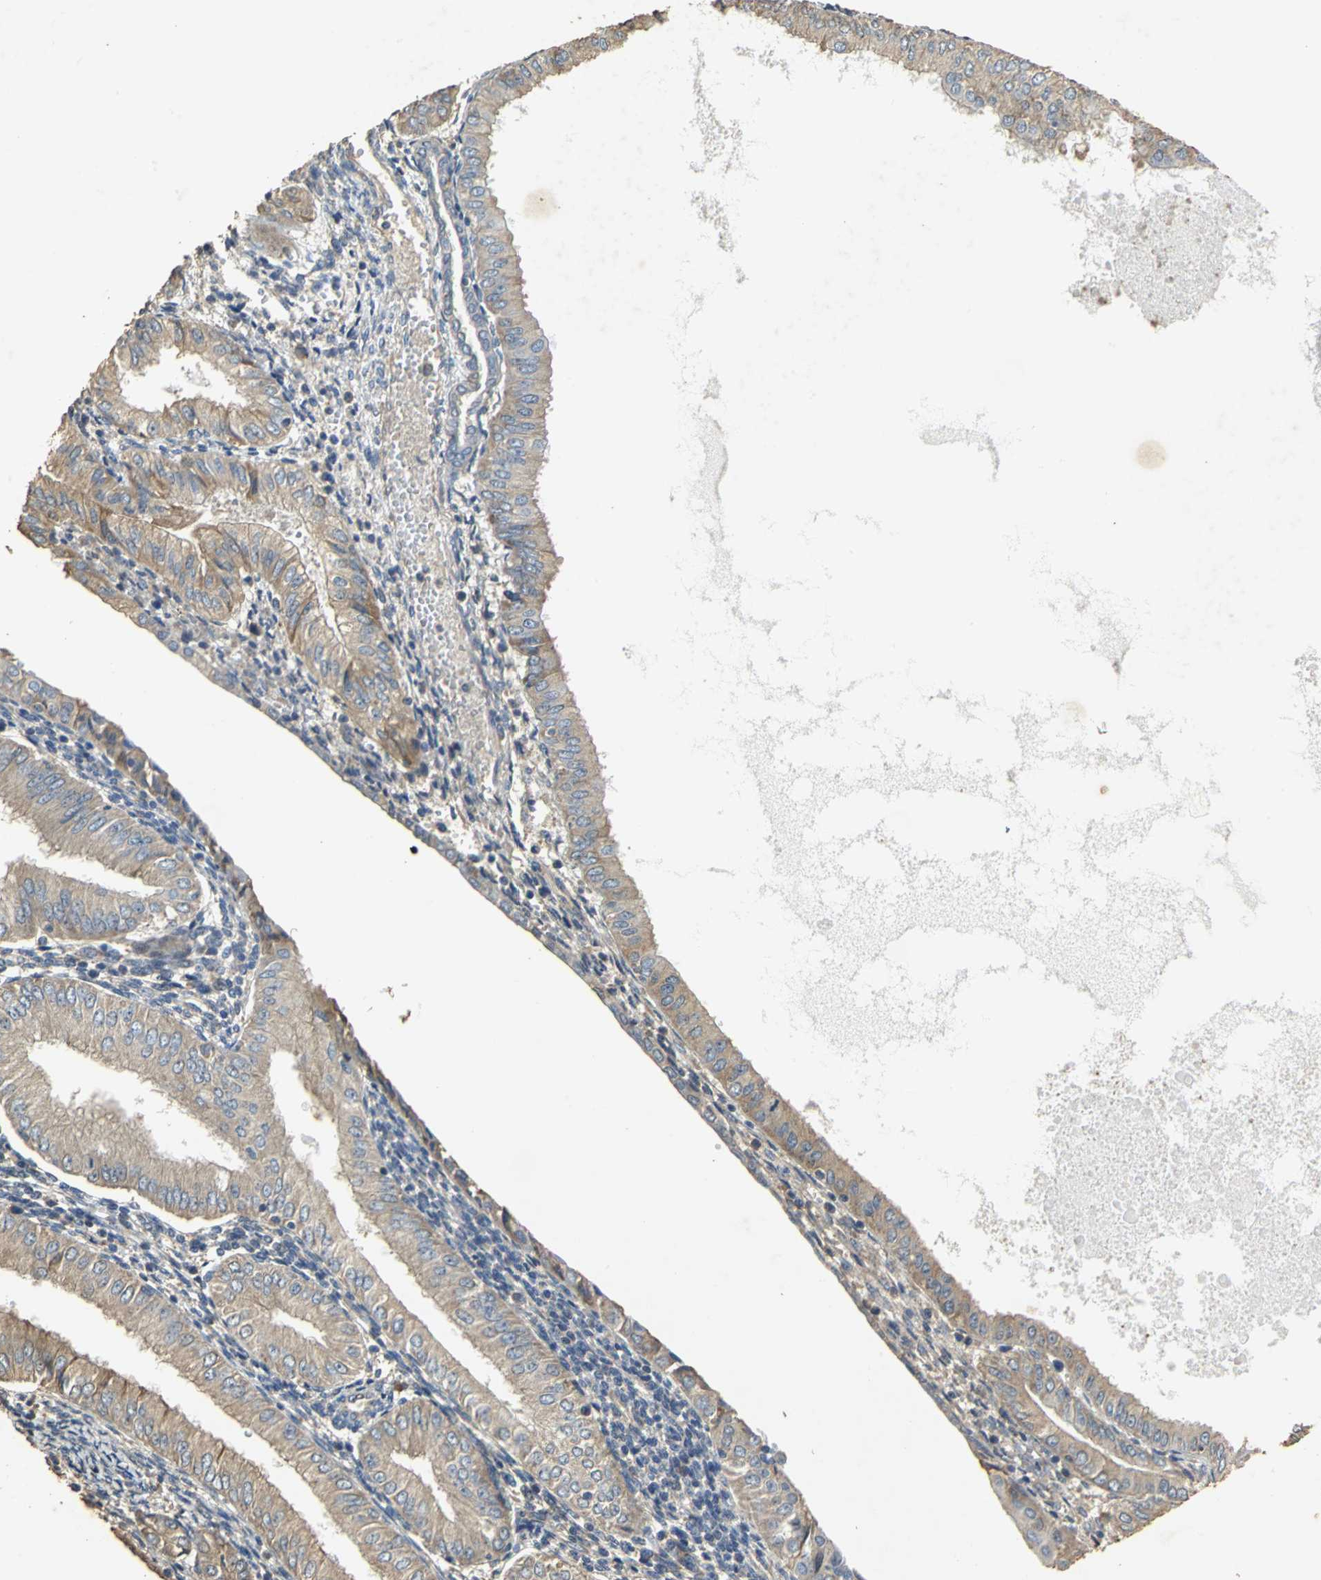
{"staining": {"intensity": "weak", "quantity": ">75%", "location": "cytoplasmic/membranous"}, "tissue": "endometrial cancer", "cell_type": "Tumor cells", "image_type": "cancer", "snomed": [{"axis": "morphology", "description": "Adenocarcinoma, NOS"}, {"axis": "topography", "description": "Endometrium"}], "caption": "This micrograph demonstrates endometrial adenocarcinoma stained with immunohistochemistry (IHC) to label a protein in brown. The cytoplasmic/membranous of tumor cells show weak positivity for the protein. Nuclei are counter-stained blue.", "gene": "ACSL4", "patient": {"sex": "female", "age": 53}}